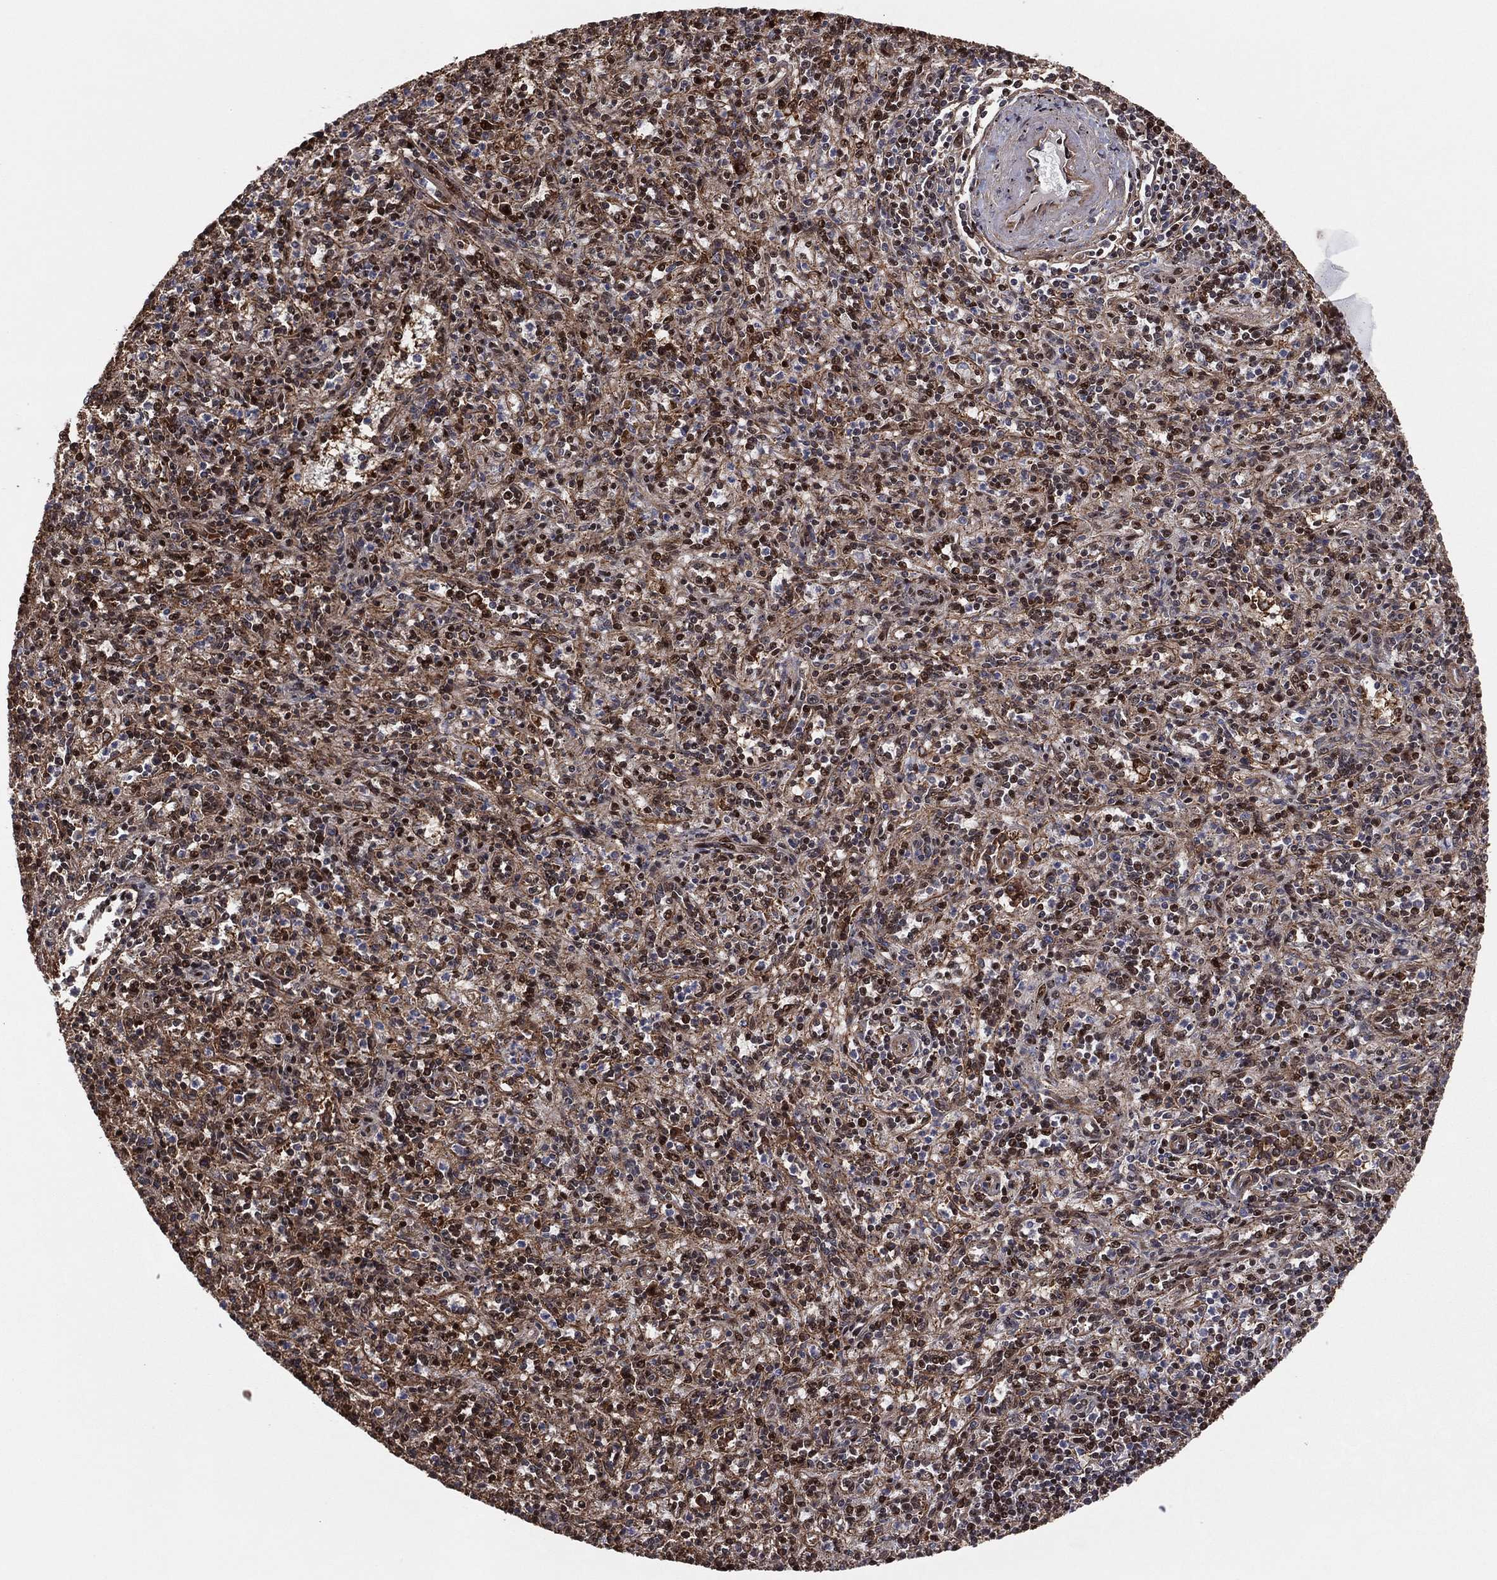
{"staining": {"intensity": "strong", "quantity": ">75%", "location": "nuclear"}, "tissue": "spleen", "cell_type": "Cells in red pulp", "image_type": "normal", "snomed": [{"axis": "morphology", "description": "Normal tissue, NOS"}, {"axis": "topography", "description": "Spleen"}], "caption": "Immunohistochemistry image of unremarkable spleen stained for a protein (brown), which shows high levels of strong nuclear positivity in about >75% of cells in red pulp.", "gene": "TP53BP1", "patient": {"sex": "male", "age": 69}}